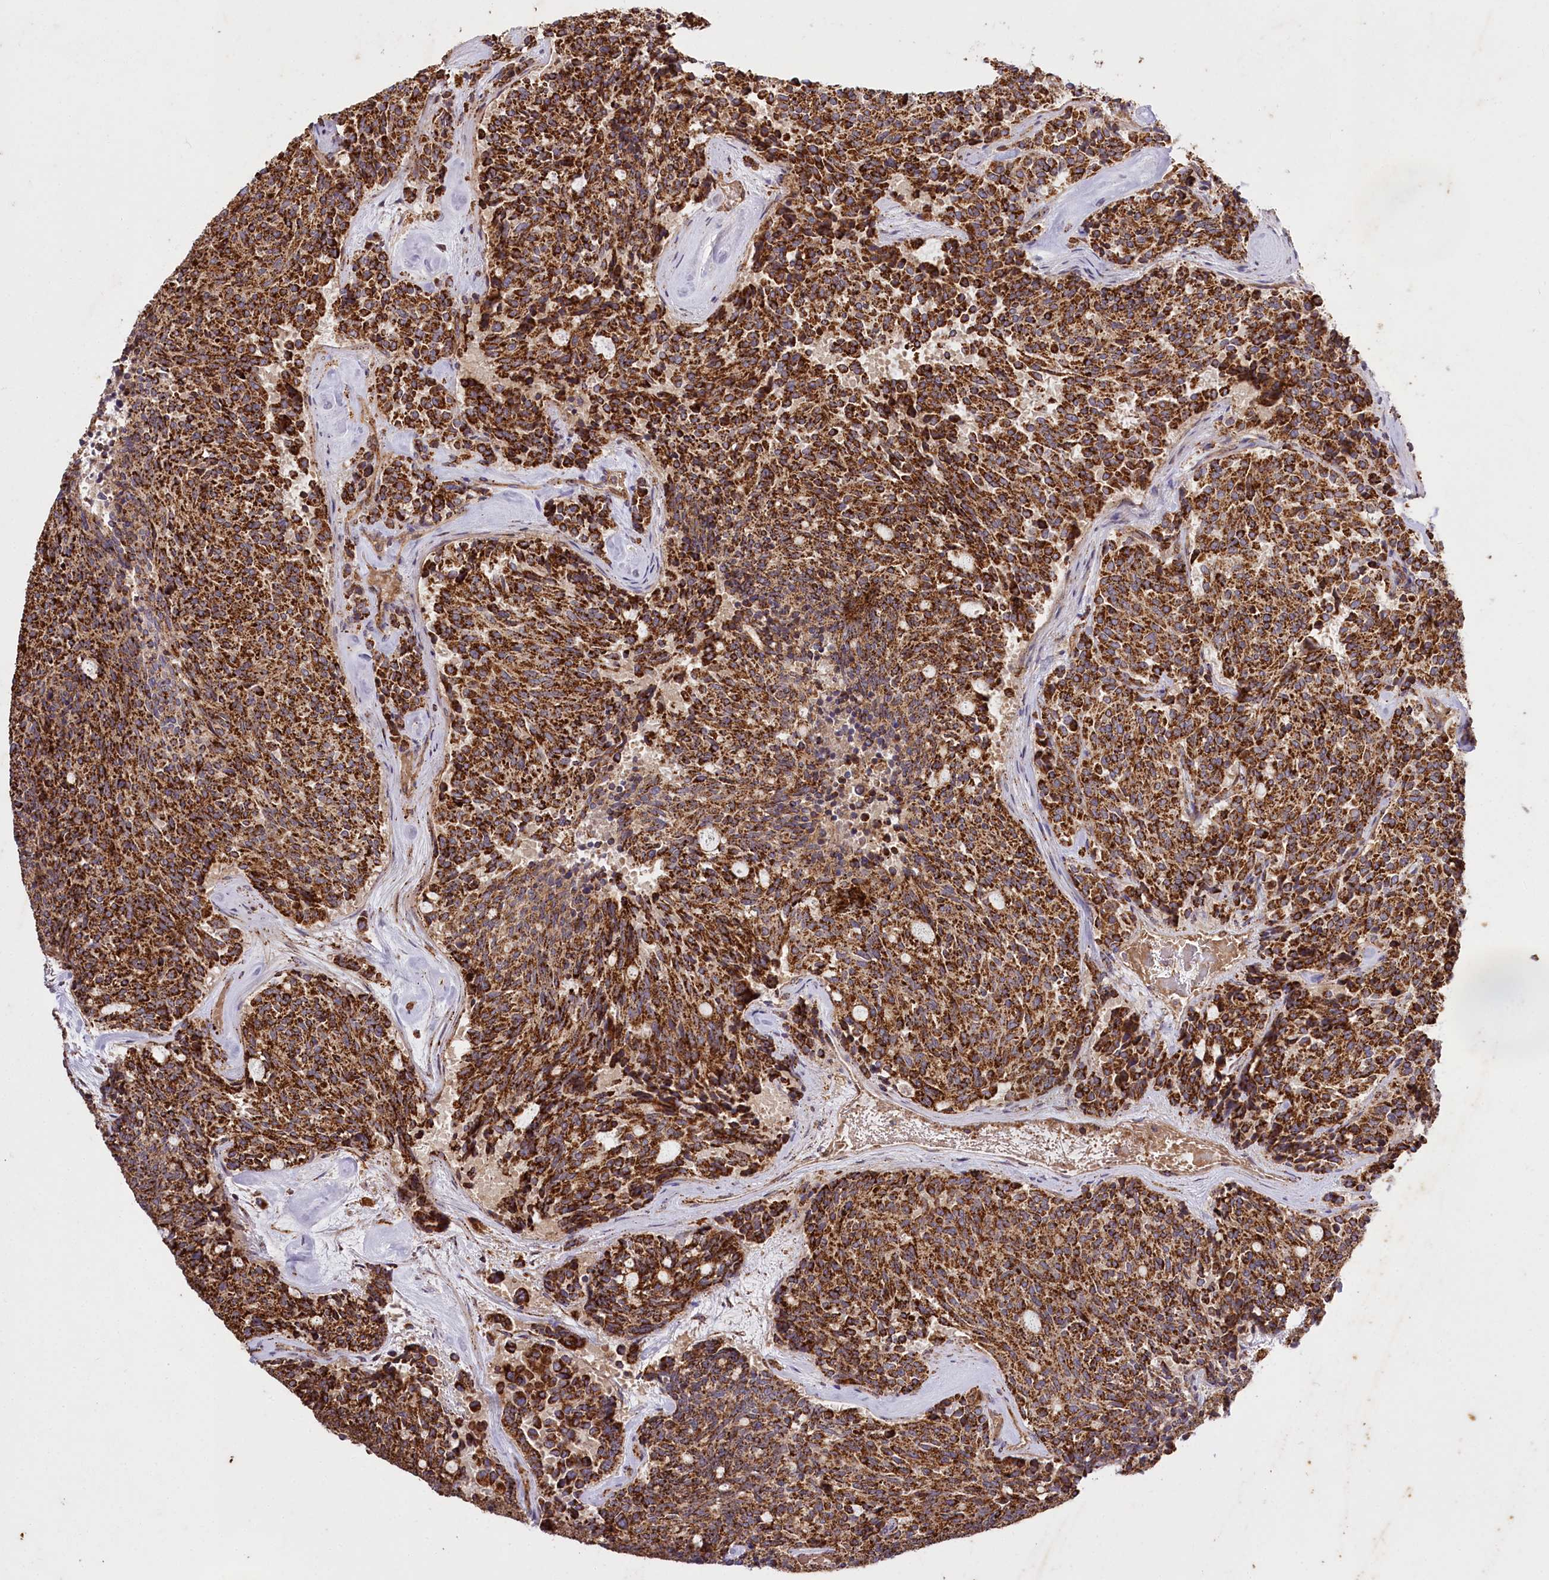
{"staining": {"intensity": "strong", "quantity": ">75%", "location": "cytoplasmic/membranous"}, "tissue": "carcinoid", "cell_type": "Tumor cells", "image_type": "cancer", "snomed": [{"axis": "morphology", "description": "Carcinoid, malignant, NOS"}, {"axis": "topography", "description": "Pancreas"}], "caption": "Protein staining reveals strong cytoplasmic/membranous expression in approximately >75% of tumor cells in carcinoid. The protein of interest is shown in brown color, while the nuclei are stained blue.", "gene": "CARD19", "patient": {"sex": "female", "age": 54}}